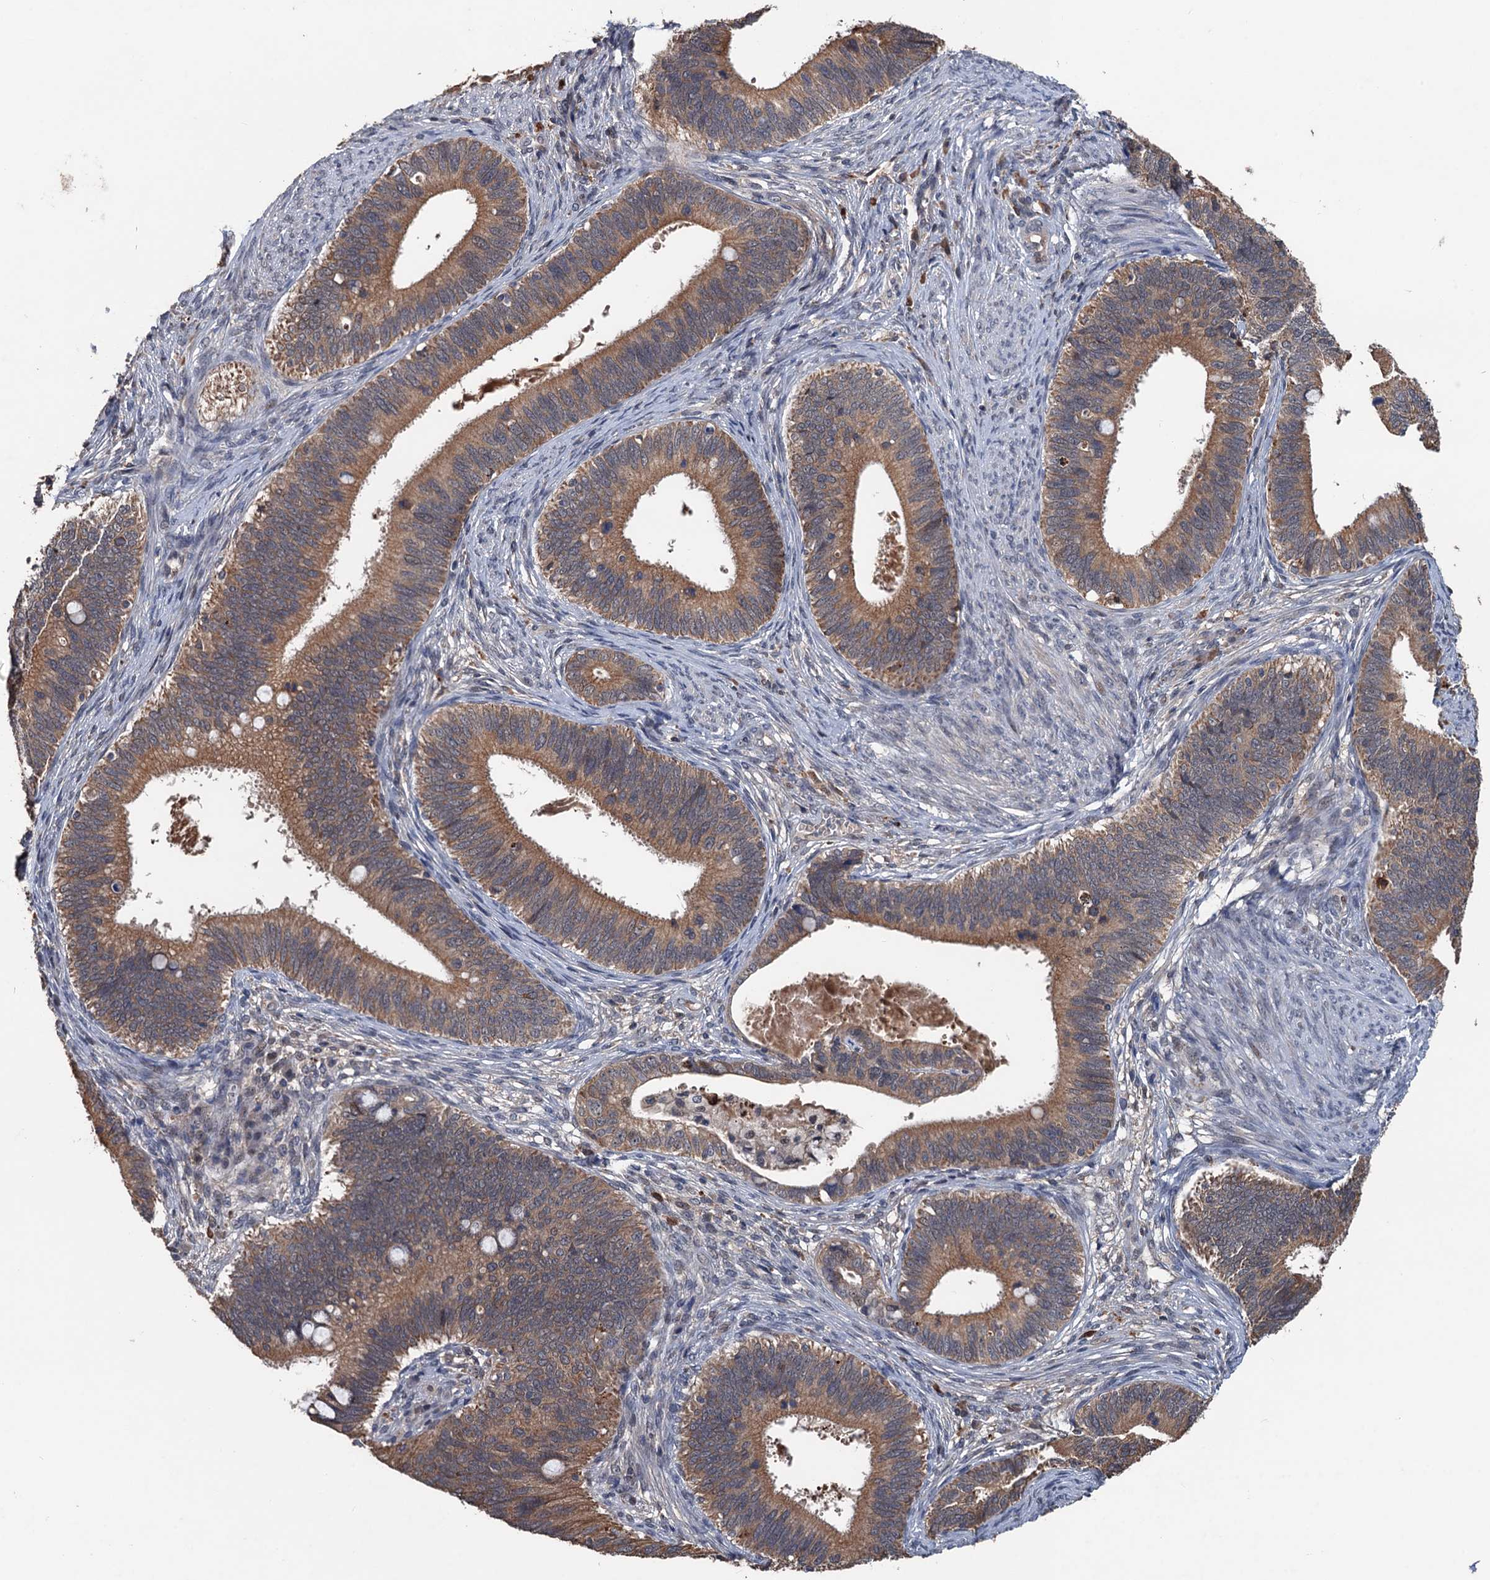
{"staining": {"intensity": "moderate", "quantity": ">75%", "location": "cytoplasmic/membranous"}, "tissue": "cervical cancer", "cell_type": "Tumor cells", "image_type": "cancer", "snomed": [{"axis": "morphology", "description": "Adenocarcinoma, NOS"}, {"axis": "topography", "description": "Cervix"}], "caption": "Adenocarcinoma (cervical) stained with DAB immunohistochemistry demonstrates medium levels of moderate cytoplasmic/membranous staining in about >75% of tumor cells. The staining was performed using DAB, with brown indicating positive protein expression. Nuclei are stained blue with hematoxylin.", "gene": "ZNF438", "patient": {"sex": "female", "age": 42}}